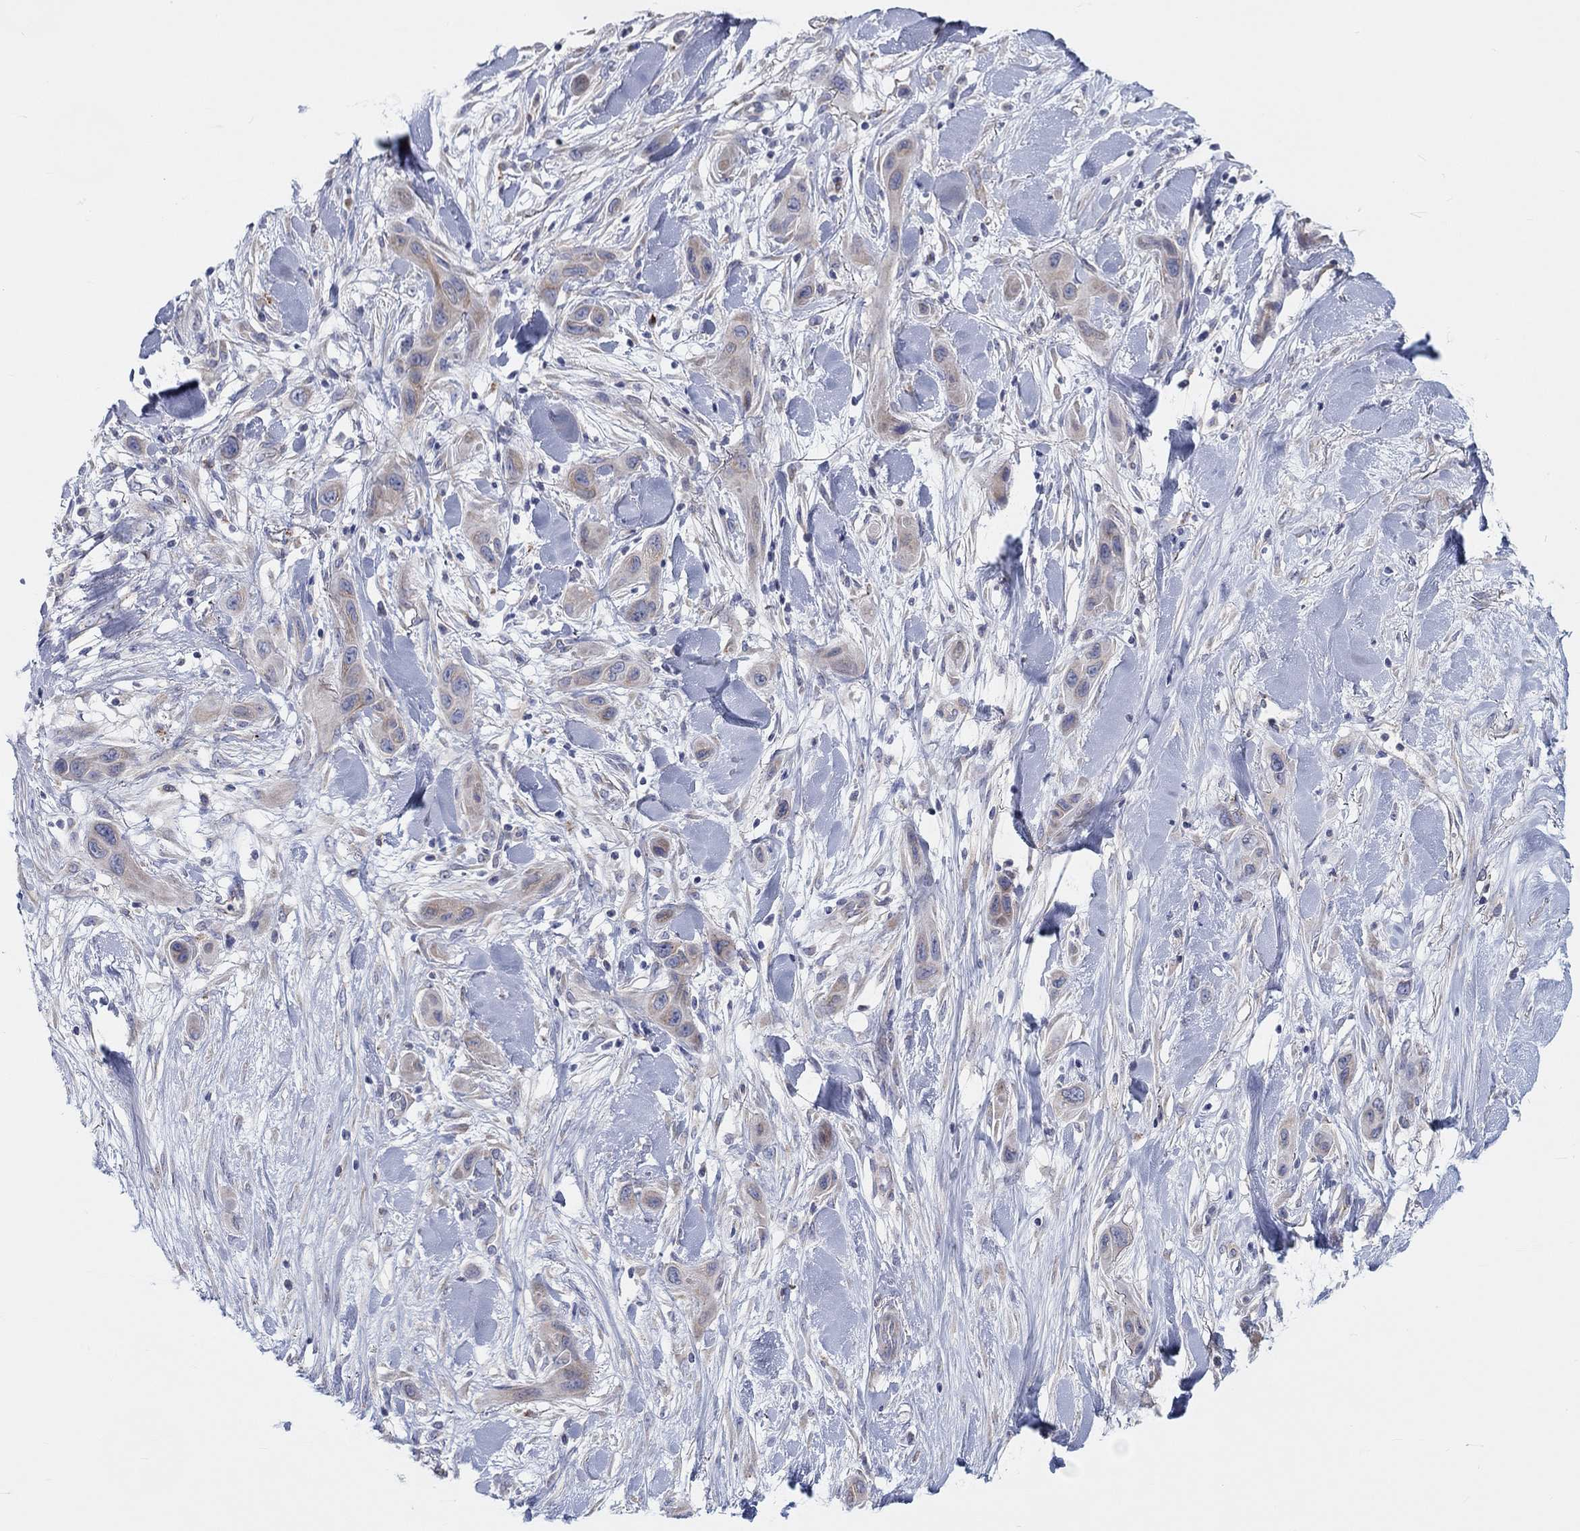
{"staining": {"intensity": "weak", "quantity": ">75%", "location": "cytoplasmic/membranous"}, "tissue": "skin cancer", "cell_type": "Tumor cells", "image_type": "cancer", "snomed": [{"axis": "morphology", "description": "Squamous cell carcinoma, NOS"}, {"axis": "topography", "description": "Skin"}], "caption": "A high-resolution photomicrograph shows IHC staining of skin squamous cell carcinoma, which shows weak cytoplasmic/membranous expression in approximately >75% of tumor cells. Nuclei are stained in blue.", "gene": "BCO2", "patient": {"sex": "male", "age": 79}}